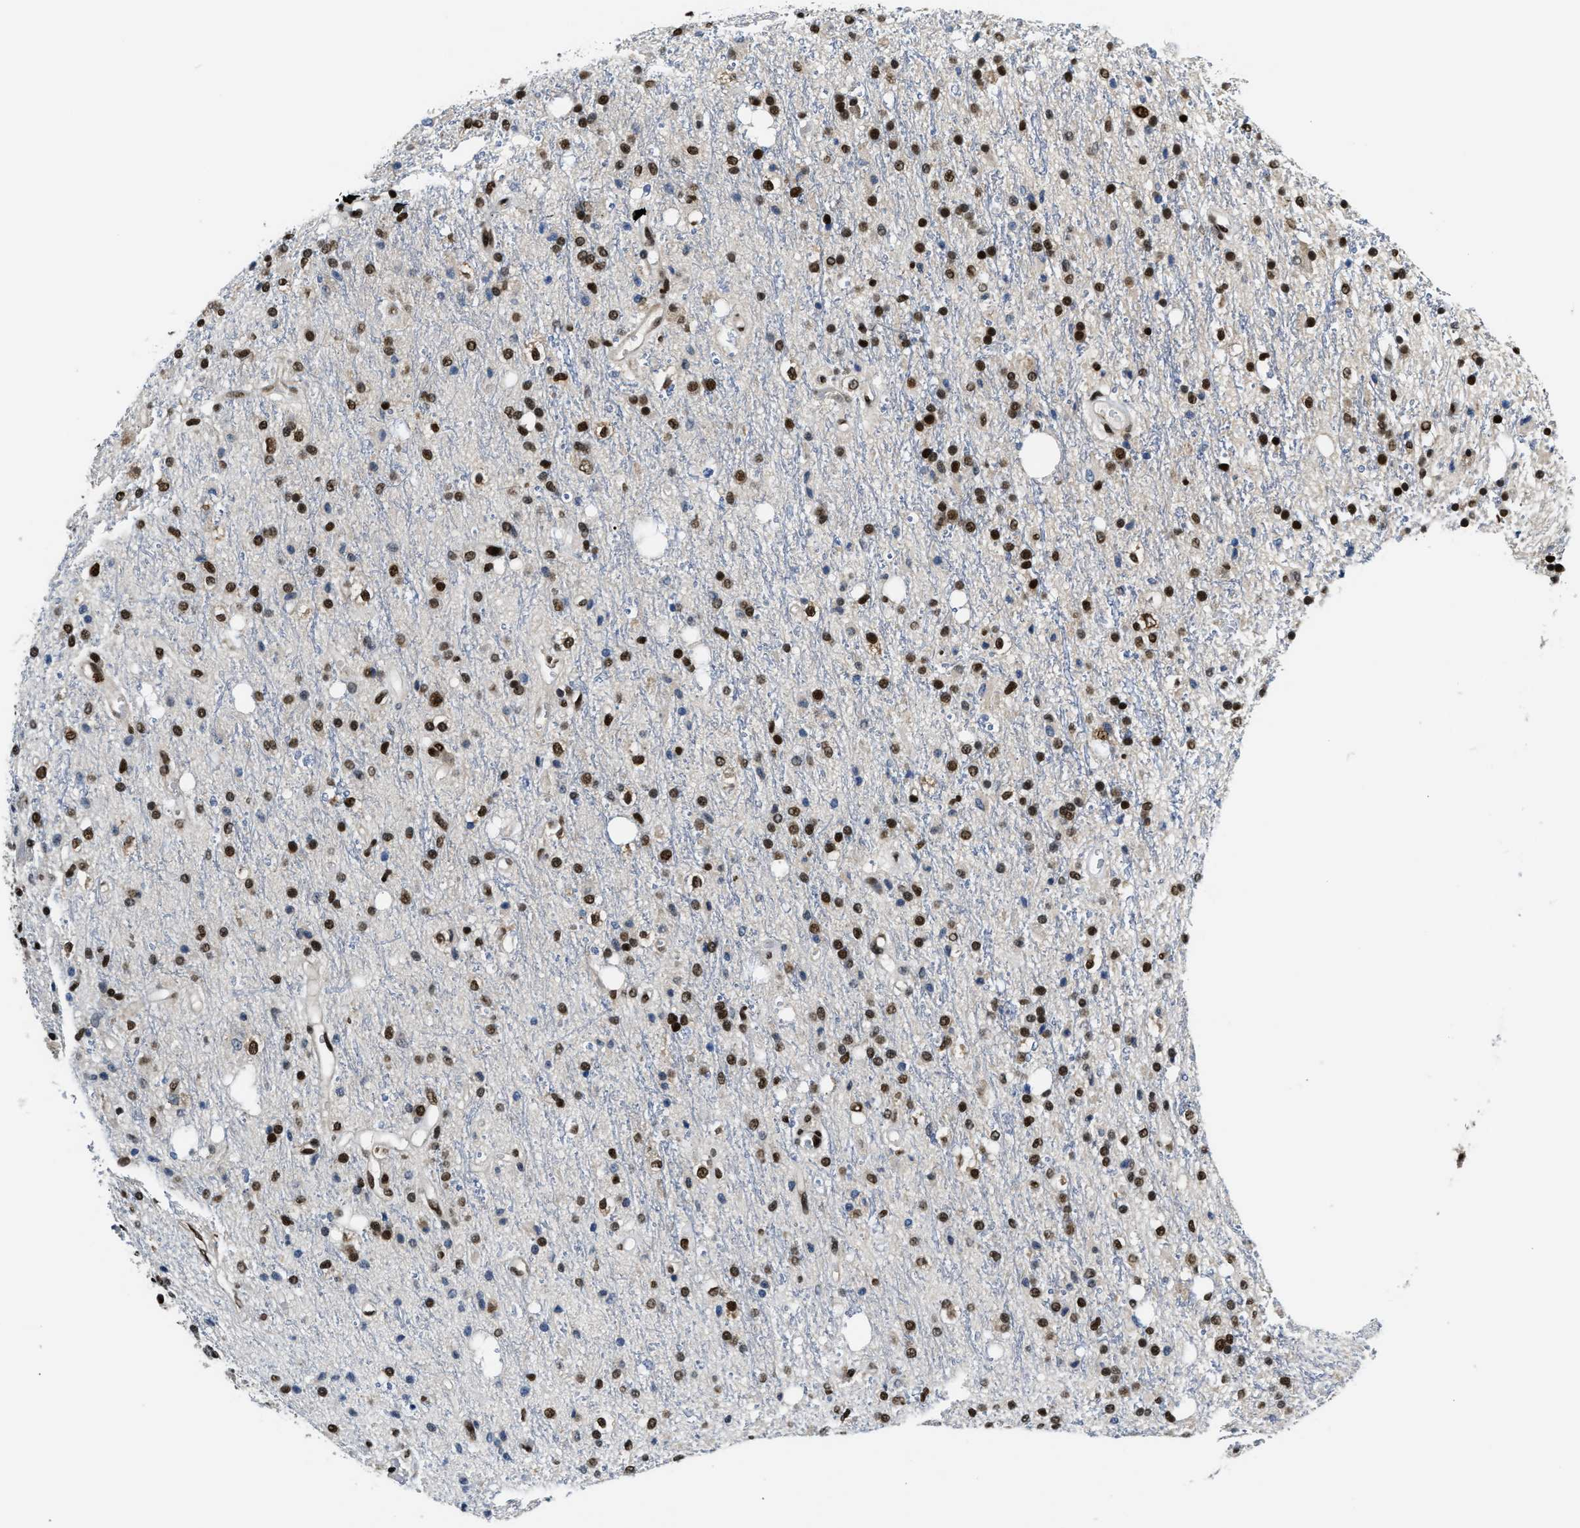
{"staining": {"intensity": "strong", "quantity": "25%-75%", "location": "nuclear"}, "tissue": "glioma", "cell_type": "Tumor cells", "image_type": "cancer", "snomed": [{"axis": "morphology", "description": "Glioma, malignant, High grade"}, {"axis": "topography", "description": "Brain"}], "caption": "Immunohistochemistry image of human glioma stained for a protein (brown), which displays high levels of strong nuclear staining in approximately 25%-75% of tumor cells.", "gene": "CCNDBP1", "patient": {"sex": "male", "age": 47}}